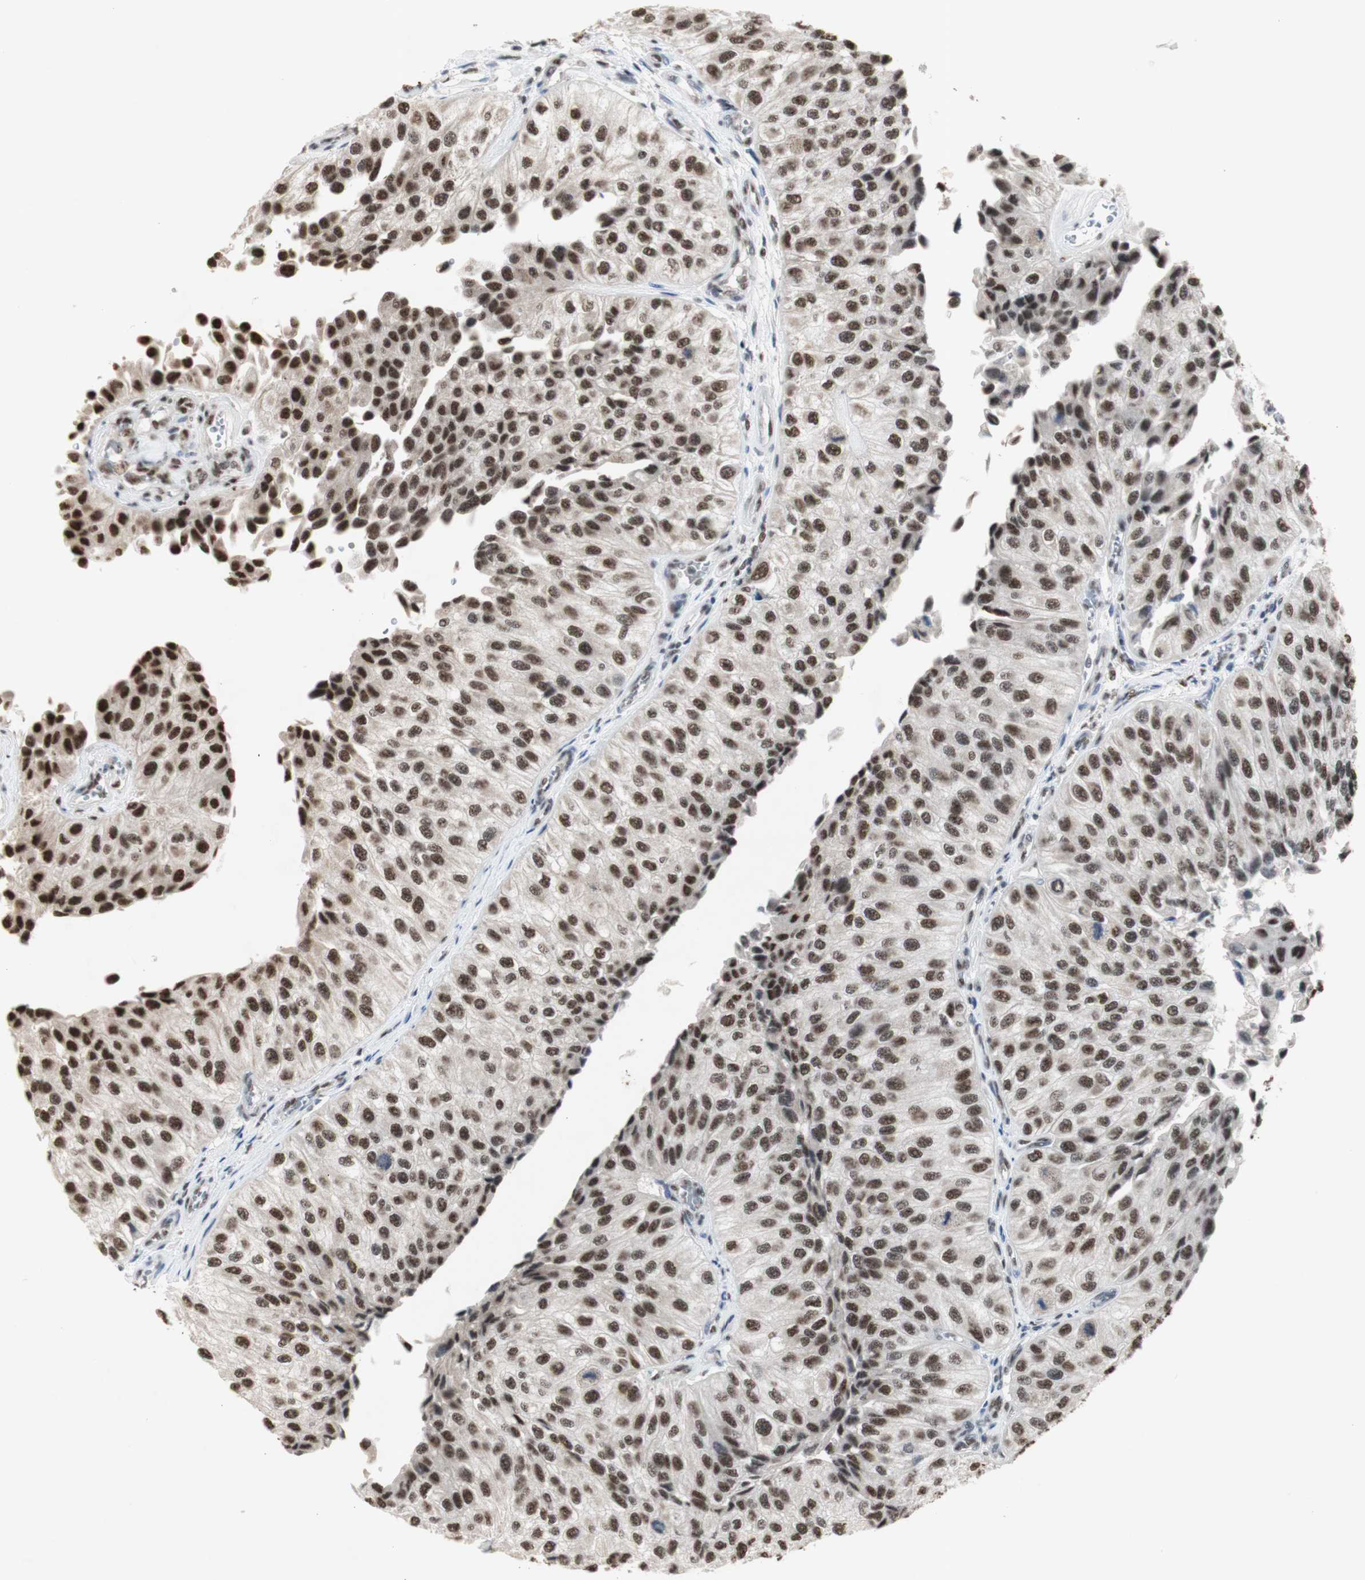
{"staining": {"intensity": "strong", "quantity": ">75%", "location": "nuclear"}, "tissue": "urothelial cancer", "cell_type": "Tumor cells", "image_type": "cancer", "snomed": [{"axis": "morphology", "description": "Urothelial carcinoma, High grade"}, {"axis": "topography", "description": "Kidney"}, {"axis": "topography", "description": "Urinary bladder"}], "caption": "The immunohistochemical stain labels strong nuclear staining in tumor cells of urothelial carcinoma (high-grade) tissue.", "gene": "SNRPB", "patient": {"sex": "male", "age": 77}}